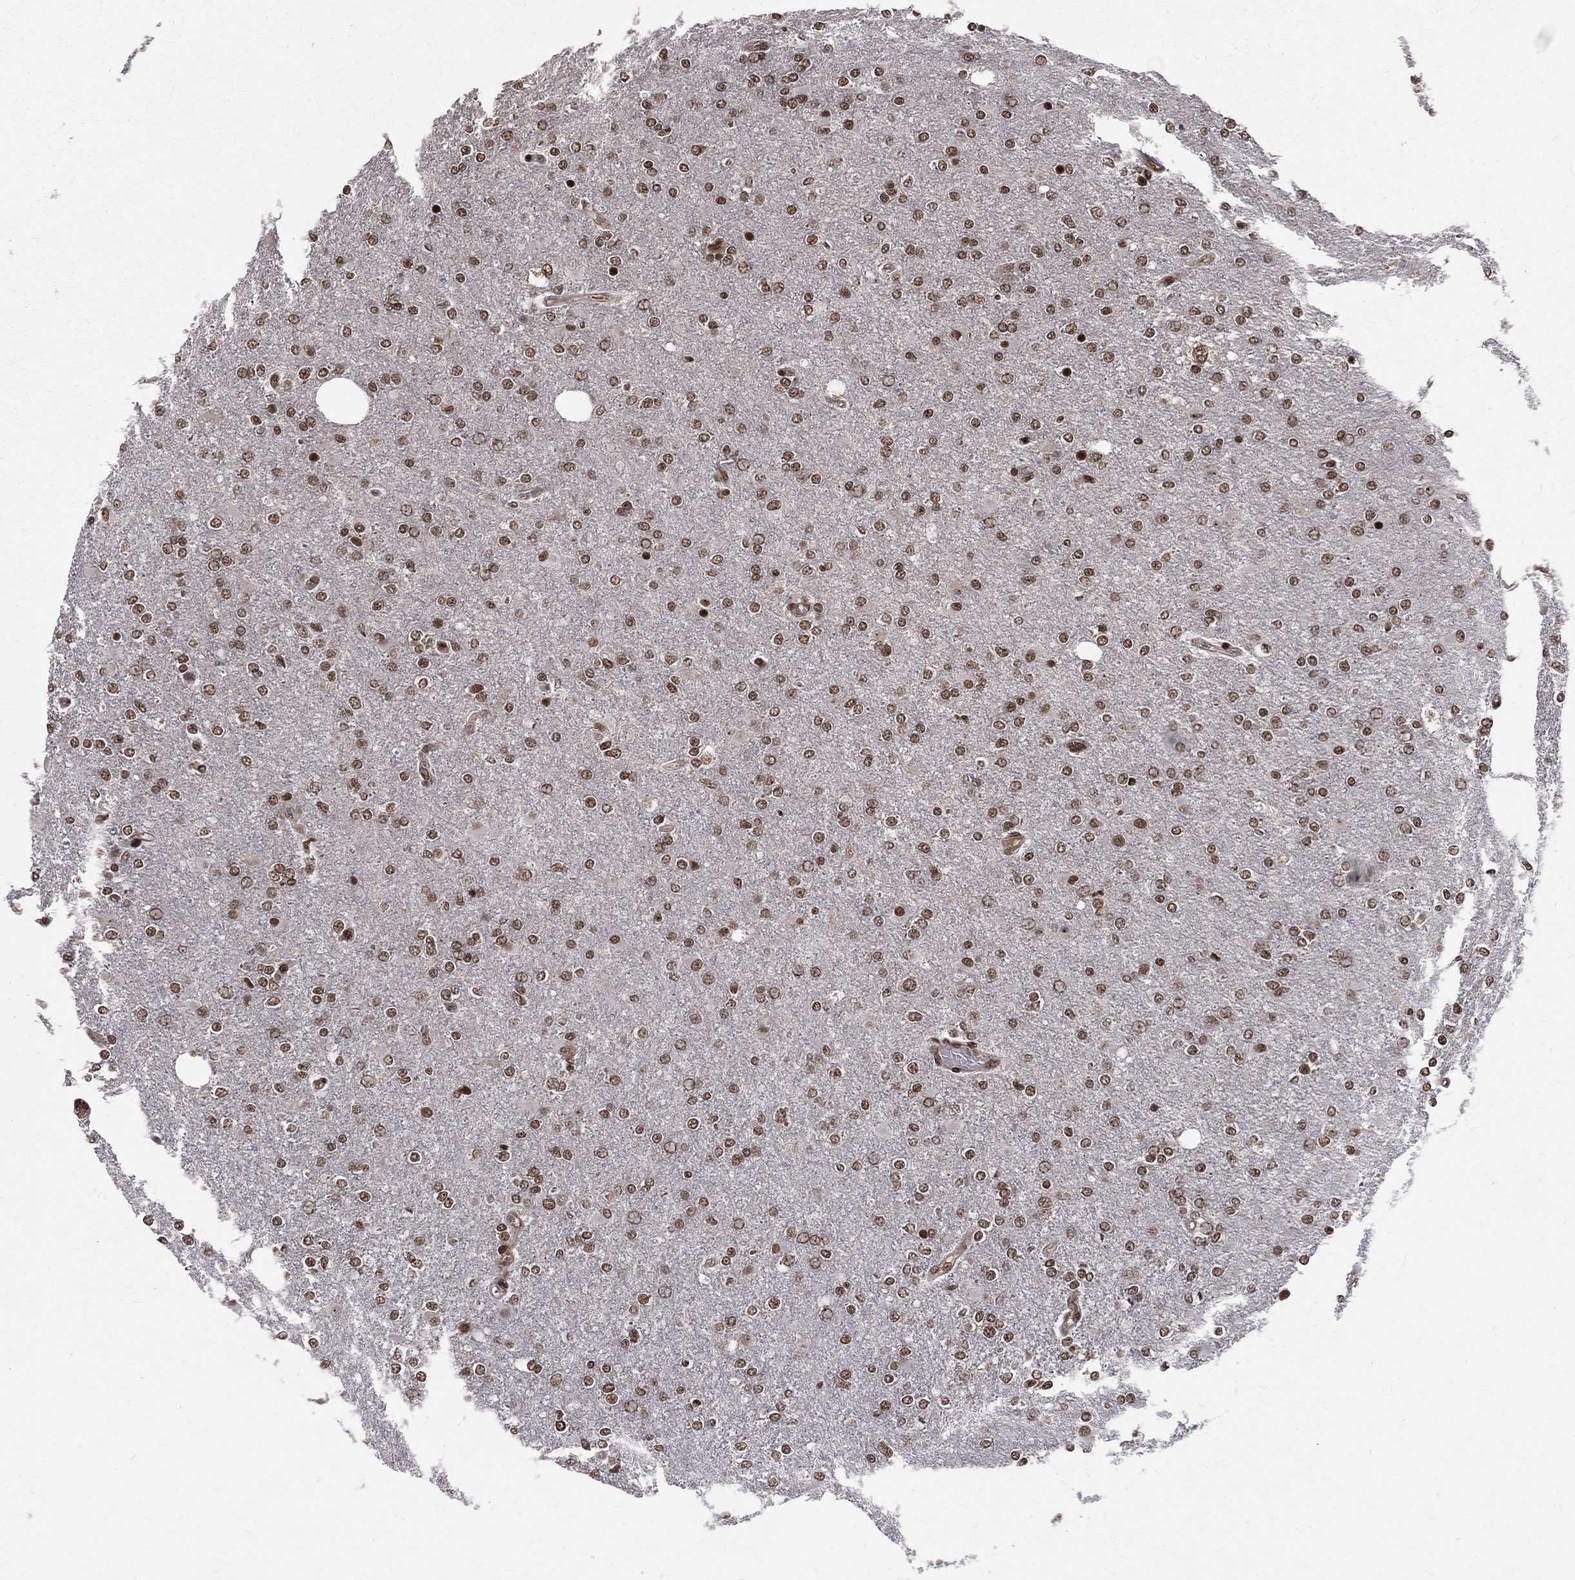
{"staining": {"intensity": "strong", "quantity": ">75%", "location": "nuclear"}, "tissue": "glioma", "cell_type": "Tumor cells", "image_type": "cancer", "snomed": [{"axis": "morphology", "description": "Glioma, malignant, High grade"}, {"axis": "topography", "description": "Cerebral cortex"}], "caption": "About >75% of tumor cells in malignant high-grade glioma show strong nuclear protein staining as visualized by brown immunohistochemical staining.", "gene": "SMC3", "patient": {"sex": "male", "age": 70}}